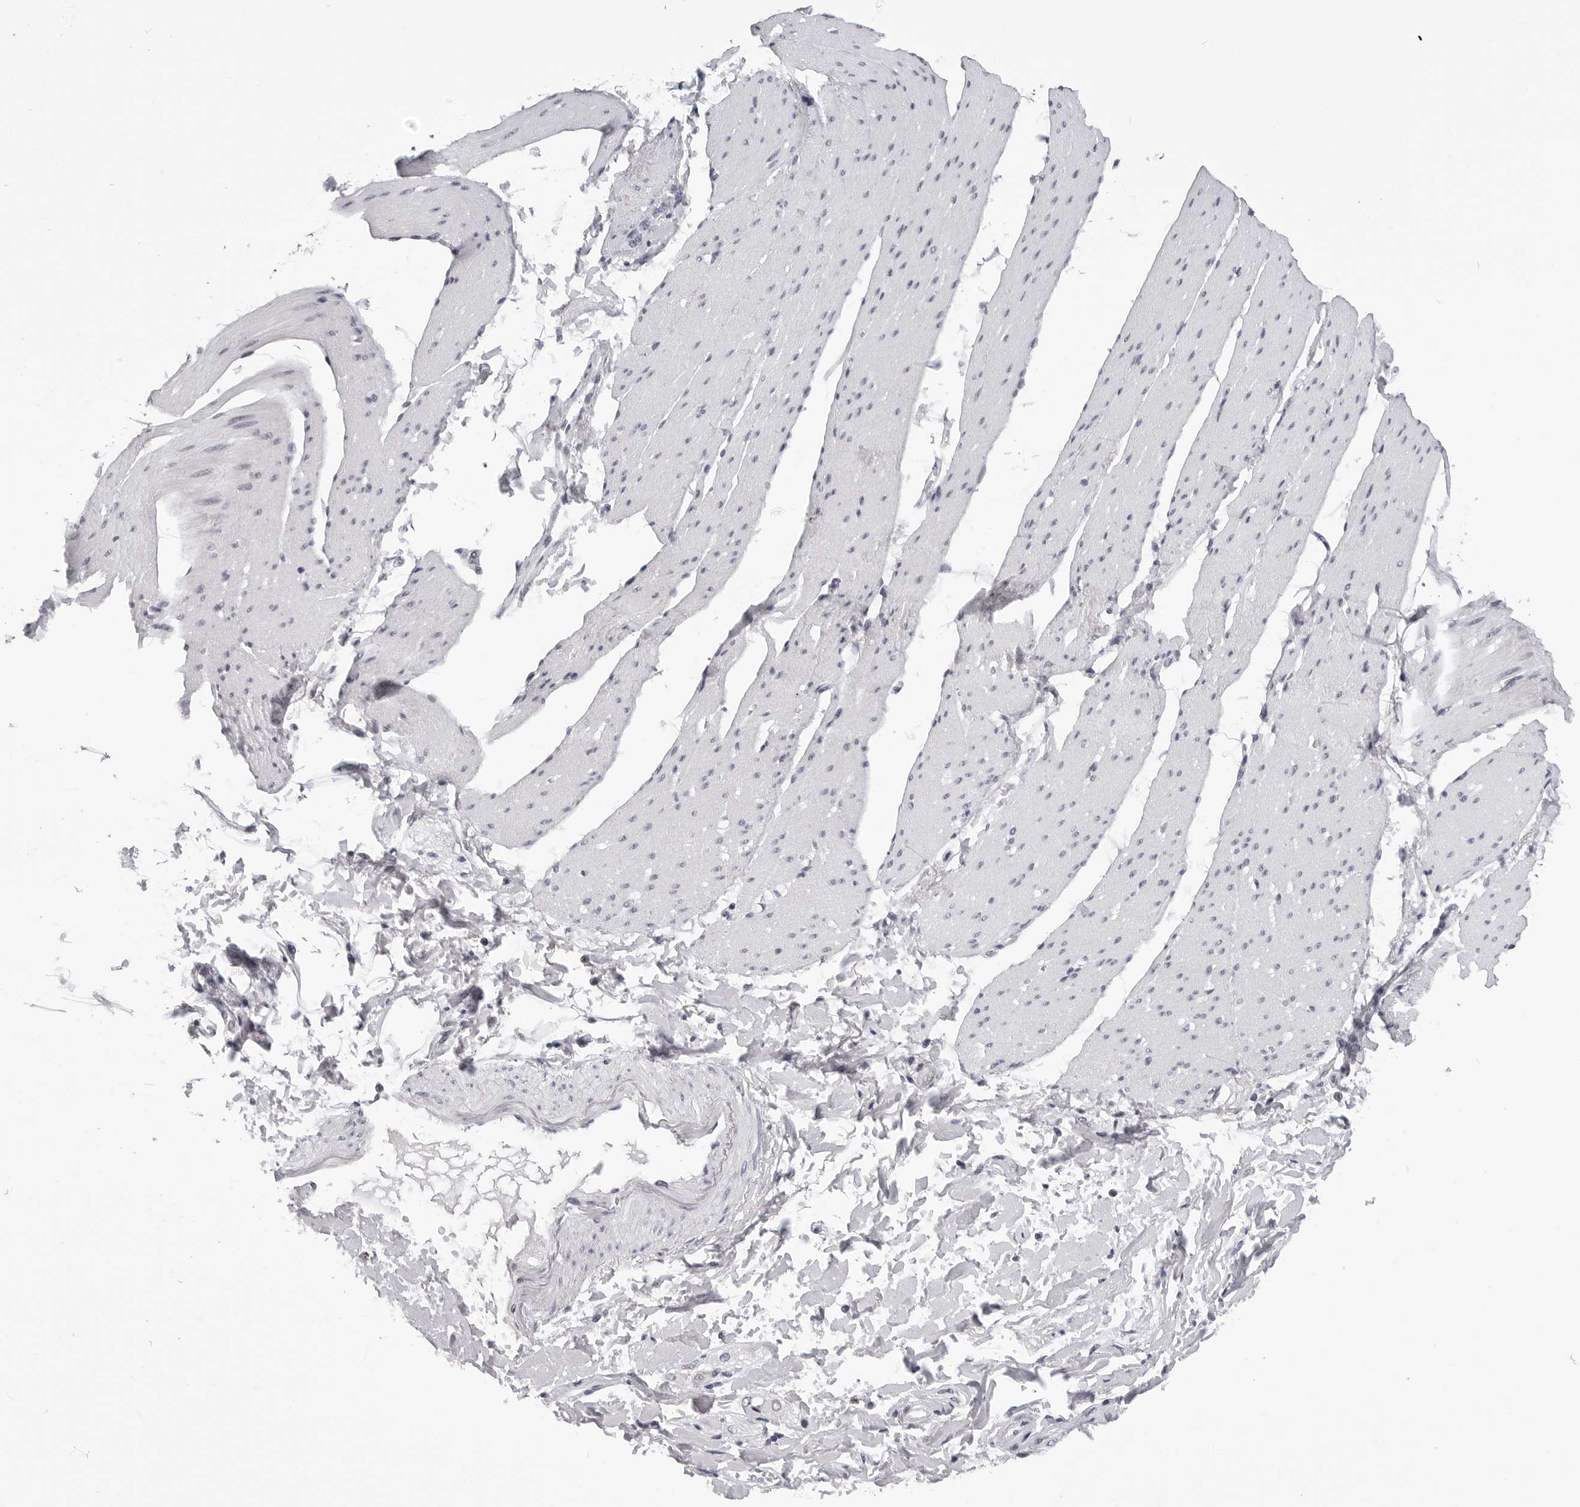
{"staining": {"intensity": "negative", "quantity": "none", "location": "none"}, "tissue": "smooth muscle", "cell_type": "Smooth muscle cells", "image_type": "normal", "snomed": [{"axis": "morphology", "description": "Normal tissue, NOS"}, {"axis": "topography", "description": "Smooth muscle"}, {"axis": "topography", "description": "Small intestine"}], "caption": "This is a histopathology image of immunohistochemistry staining of unremarkable smooth muscle, which shows no staining in smooth muscle cells.", "gene": "SF3B4", "patient": {"sex": "female", "age": 84}}